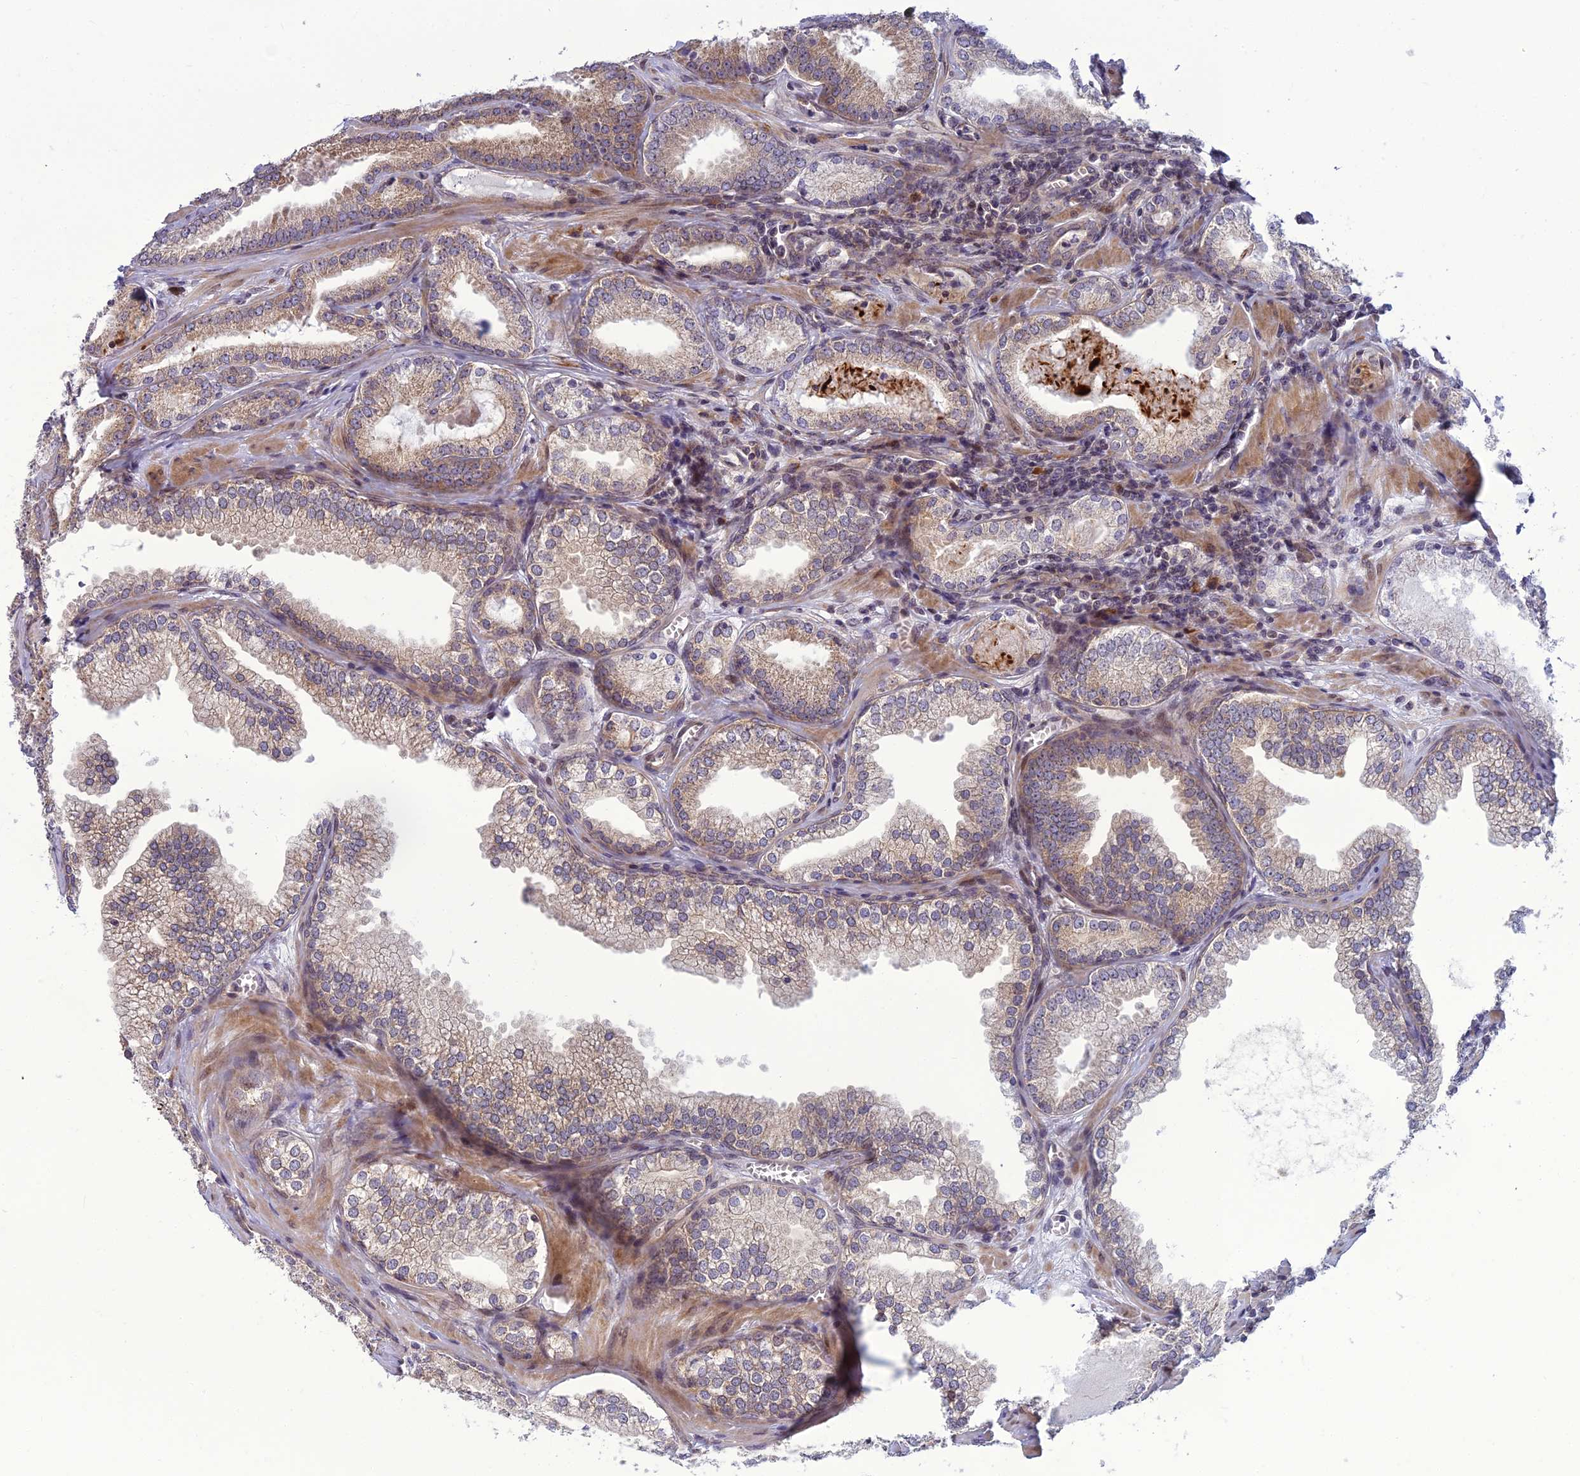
{"staining": {"intensity": "weak", "quantity": ">75%", "location": "cytoplasmic/membranous"}, "tissue": "prostate cancer", "cell_type": "Tumor cells", "image_type": "cancer", "snomed": [{"axis": "morphology", "description": "Adenocarcinoma, Low grade"}, {"axis": "topography", "description": "Prostate"}], "caption": "Human prostate cancer stained for a protein (brown) demonstrates weak cytoplasmic/membranous positive staining in about >75% of tumor cells.", "gene": "DTX2", "patient": {"sex": "male", "age": 60}}